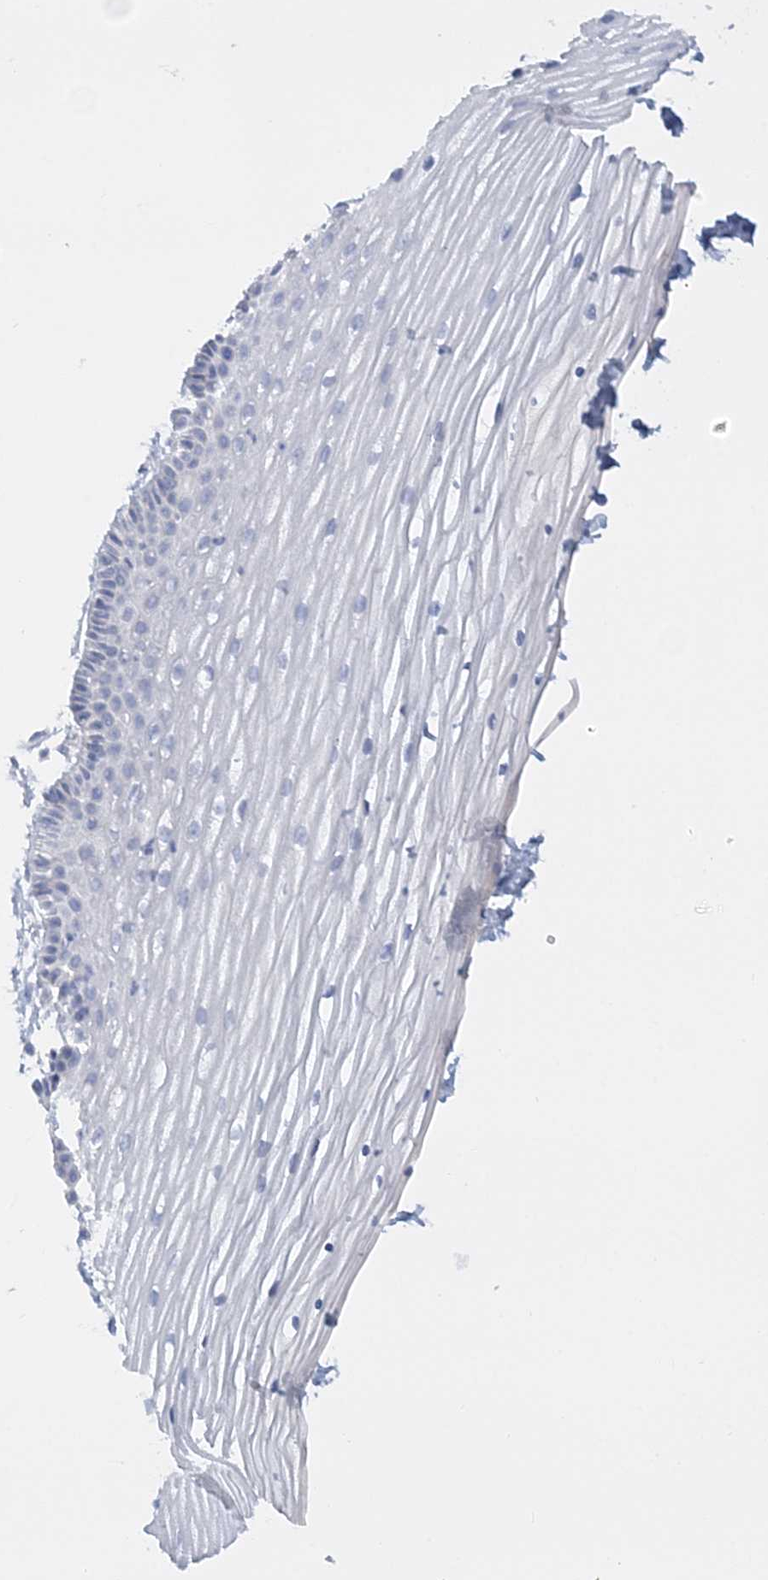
{"staining": {"intensity": "negative", "quantity": "none", "location": "none"}, "tissue": "vagina", "cell_type": "Squamous epithelial cells", "image_type": "normal", "snomed": [{"axis": "morphology", "description": "Normal tissue, NOS"}, {"axis": "topography", "description": "Vagina"}, {"axis": "topography", "description": "Cervix"}], "caption": "High magnification brightfield microscopy of benign vagina stained with DAB (brown) and counterstained with hematoxylin (blue): squamous epithelial cells show no significant positivity.", "gene": "ENSG00000288637", "patient": {"sex": "female", "age": 40}}